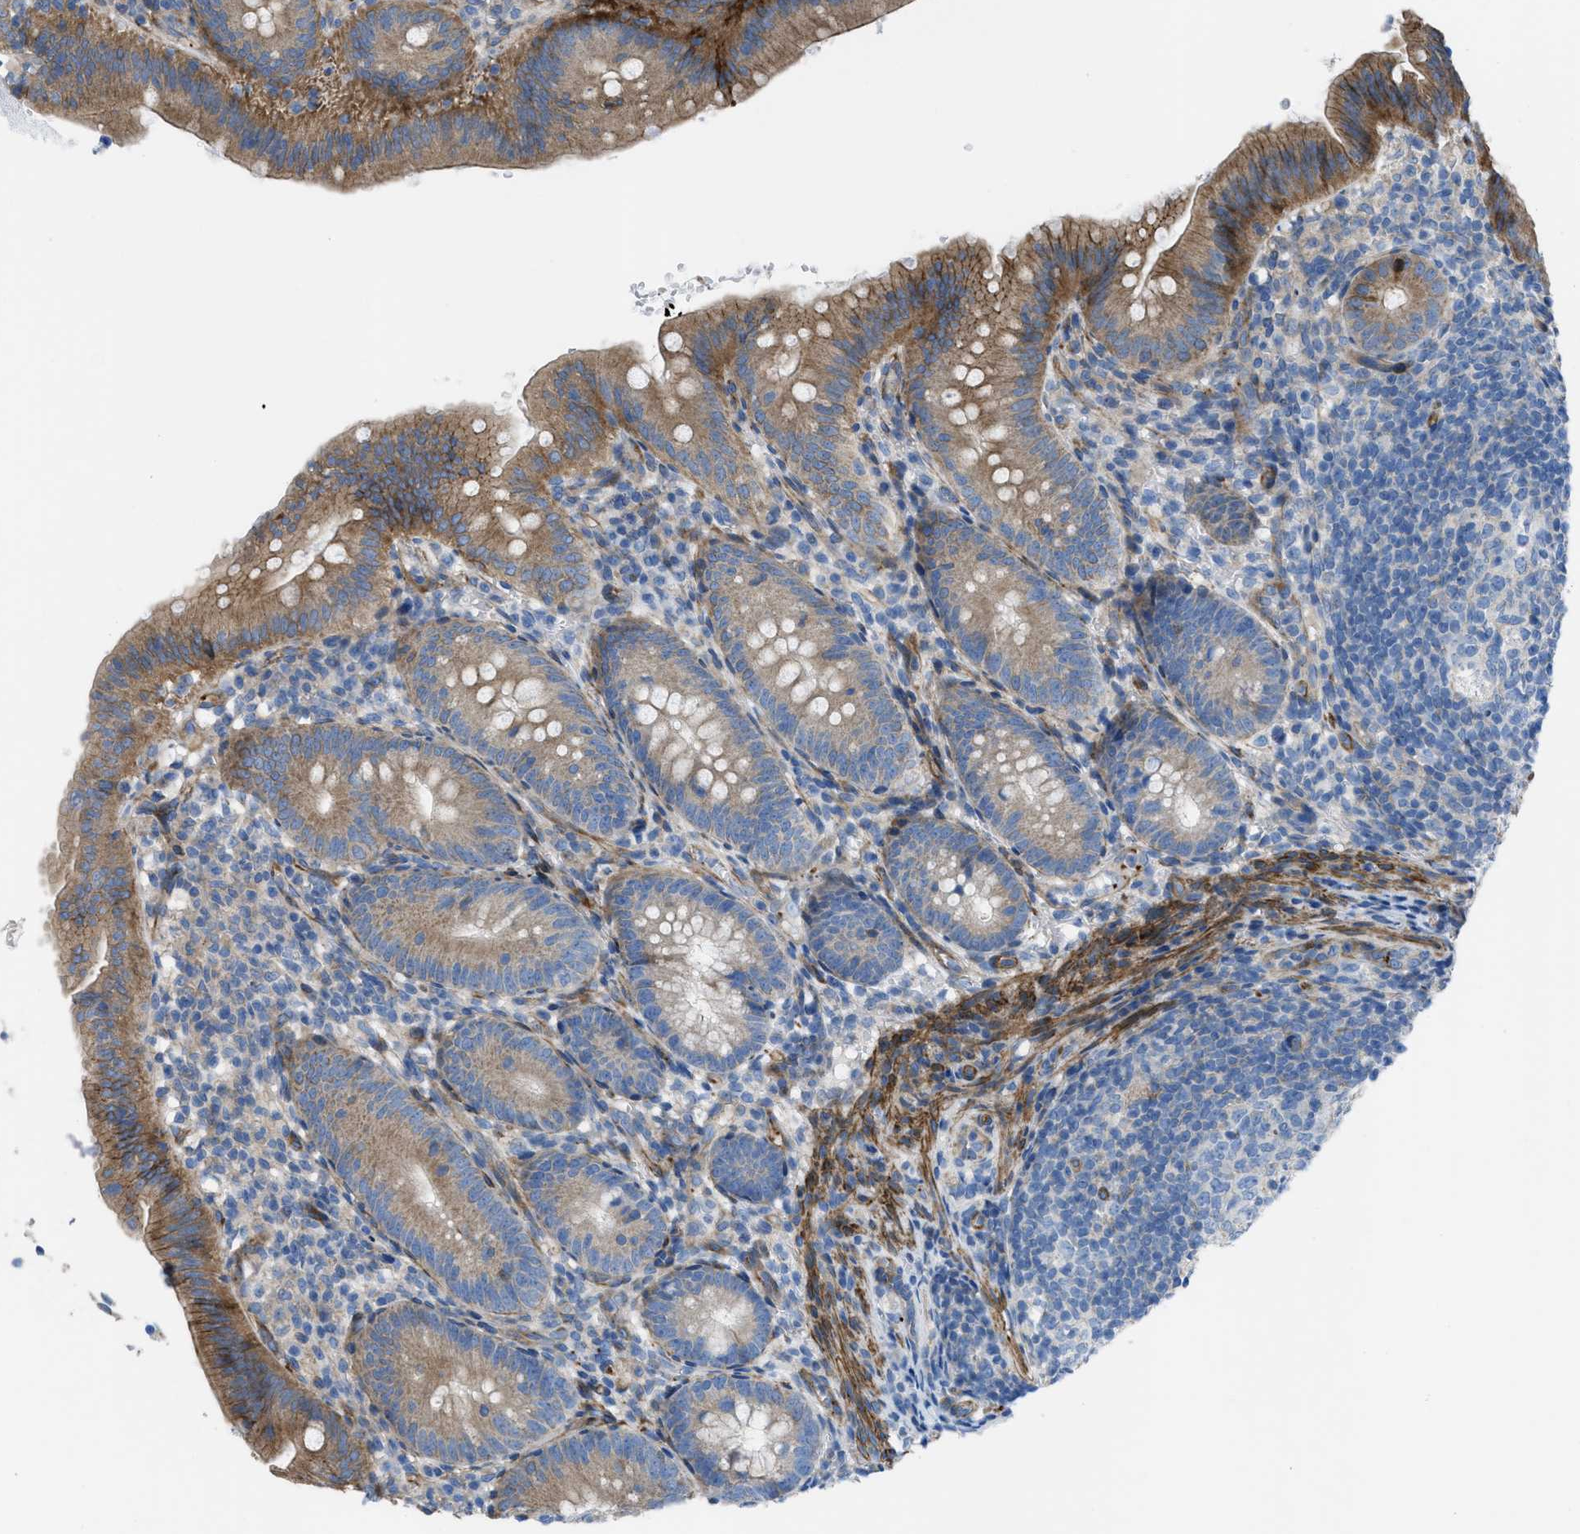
{"staining": {"intensity": "moderate", "quantity": ">75%", "location": "cytoplasmic/membranous"}, "tissue": "appendix", "cell_type": "Glandular cells", "image_type": "normal", "snomed": [{"axis": "morphology", "description": "Normal tissue, NOS"}, {"axis": "topography", "description": "Appendix"}], "caption": "DAB (3,3'-diaminobenzidine) immunohistochemical staining of normal appendix displays moderate cytoplasmic/membranous protein staining in approximately >75% of glandular cells.", "gene": "KCNH7", "patient": {"sex": "male", "age": 1}}